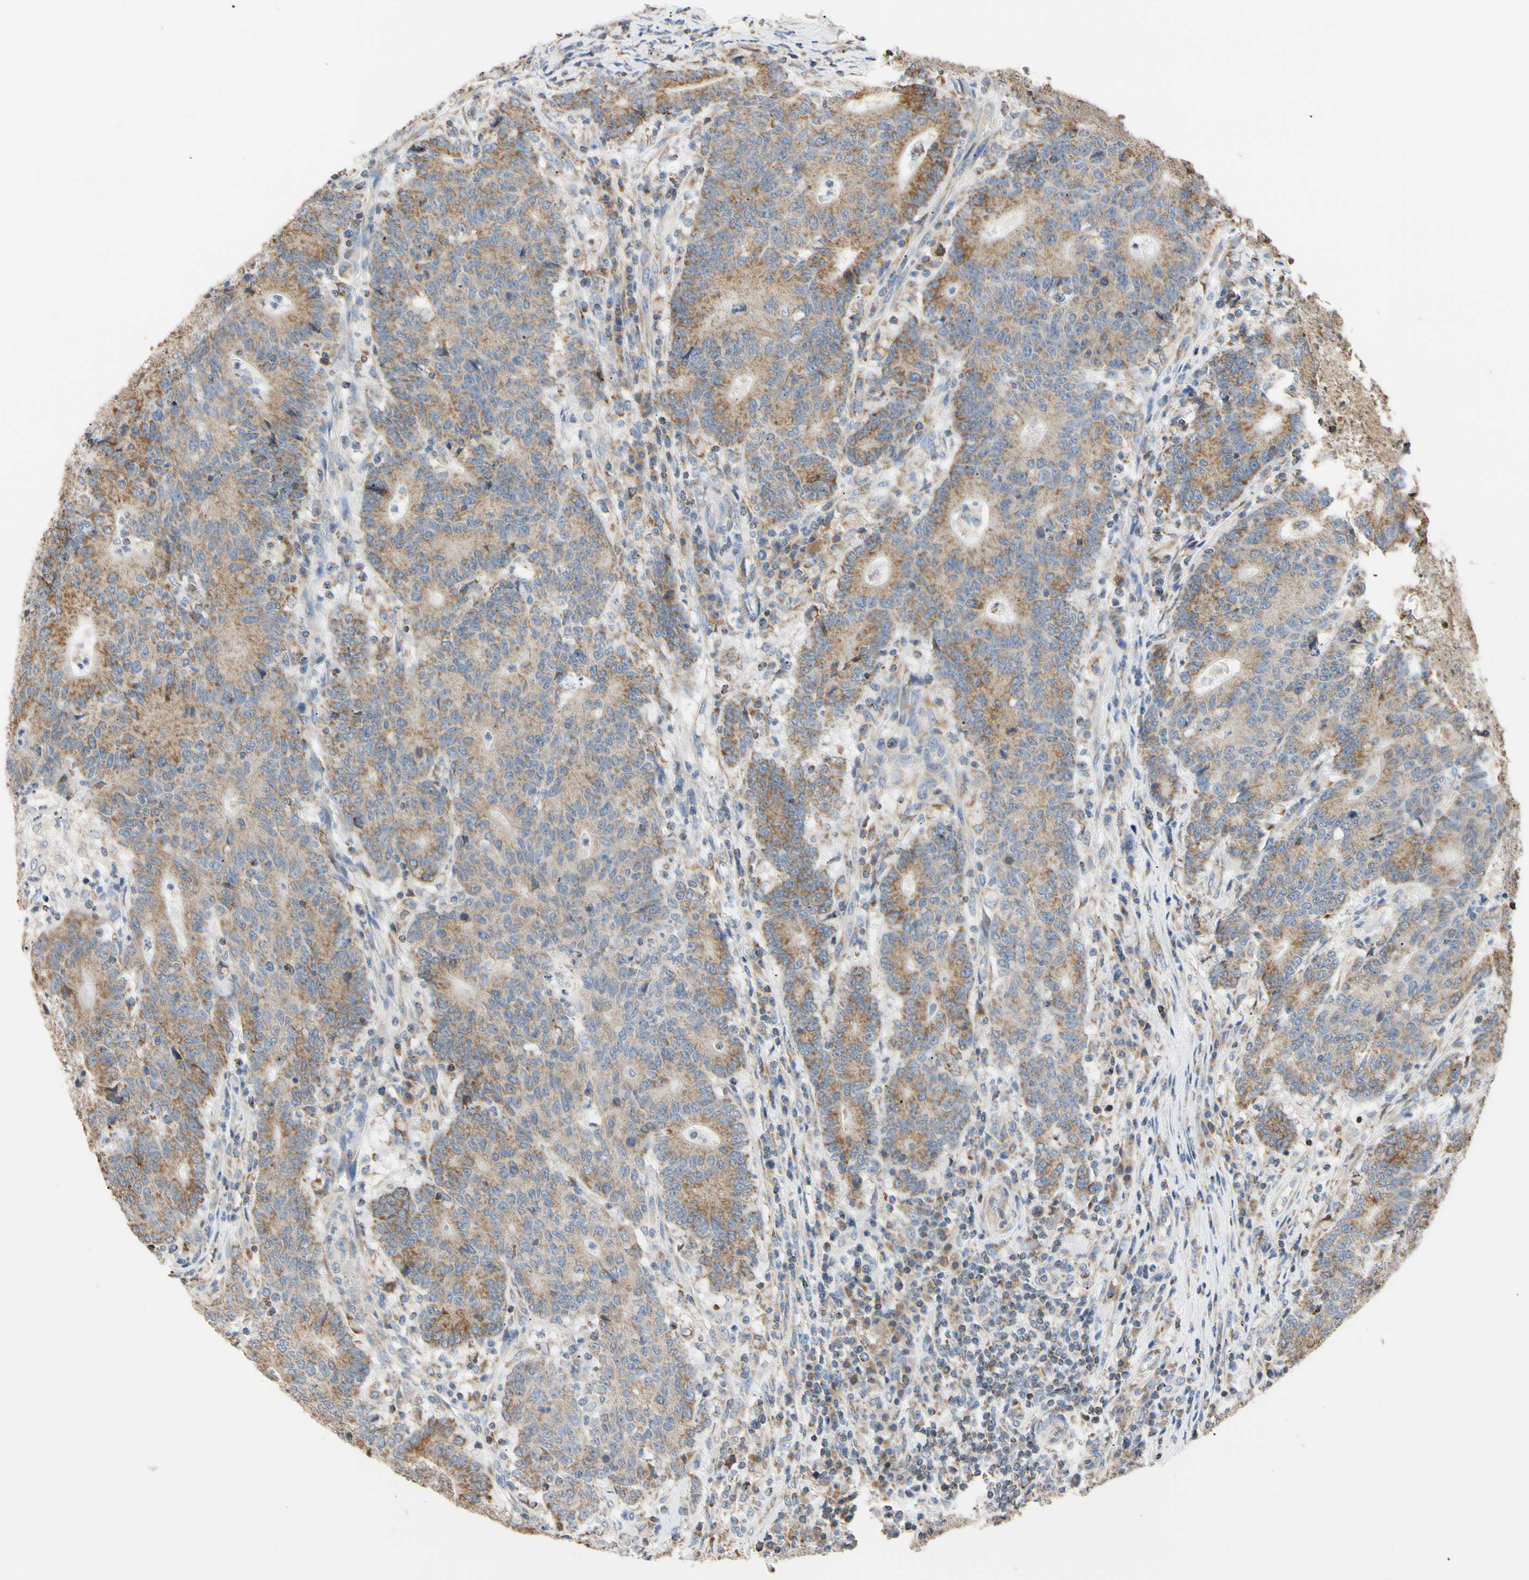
{"staining": {"intensity": "moderate", "quantity": ">75%", "location": "cytoplasmic/membranous"}, "tissue": "colorectal cancer", "cell_type": "Tumor cells", "image_type": "cancer", "snomed": [{"axis": "morphology", "description": "Normal tissue, NOS"}, {"axis": "morphology", "description": "Adenocarcinoma, NOS"}, {"axis": "topography", "description": "Colon"}], "caption": "Adenocarcinoma (colorectal) tissue displays moderate cytoplasmic/membranous expression in about >75% of tumor cells", "gene": "PLGRKT", "patient": {"sex": "female", "age": 75}}